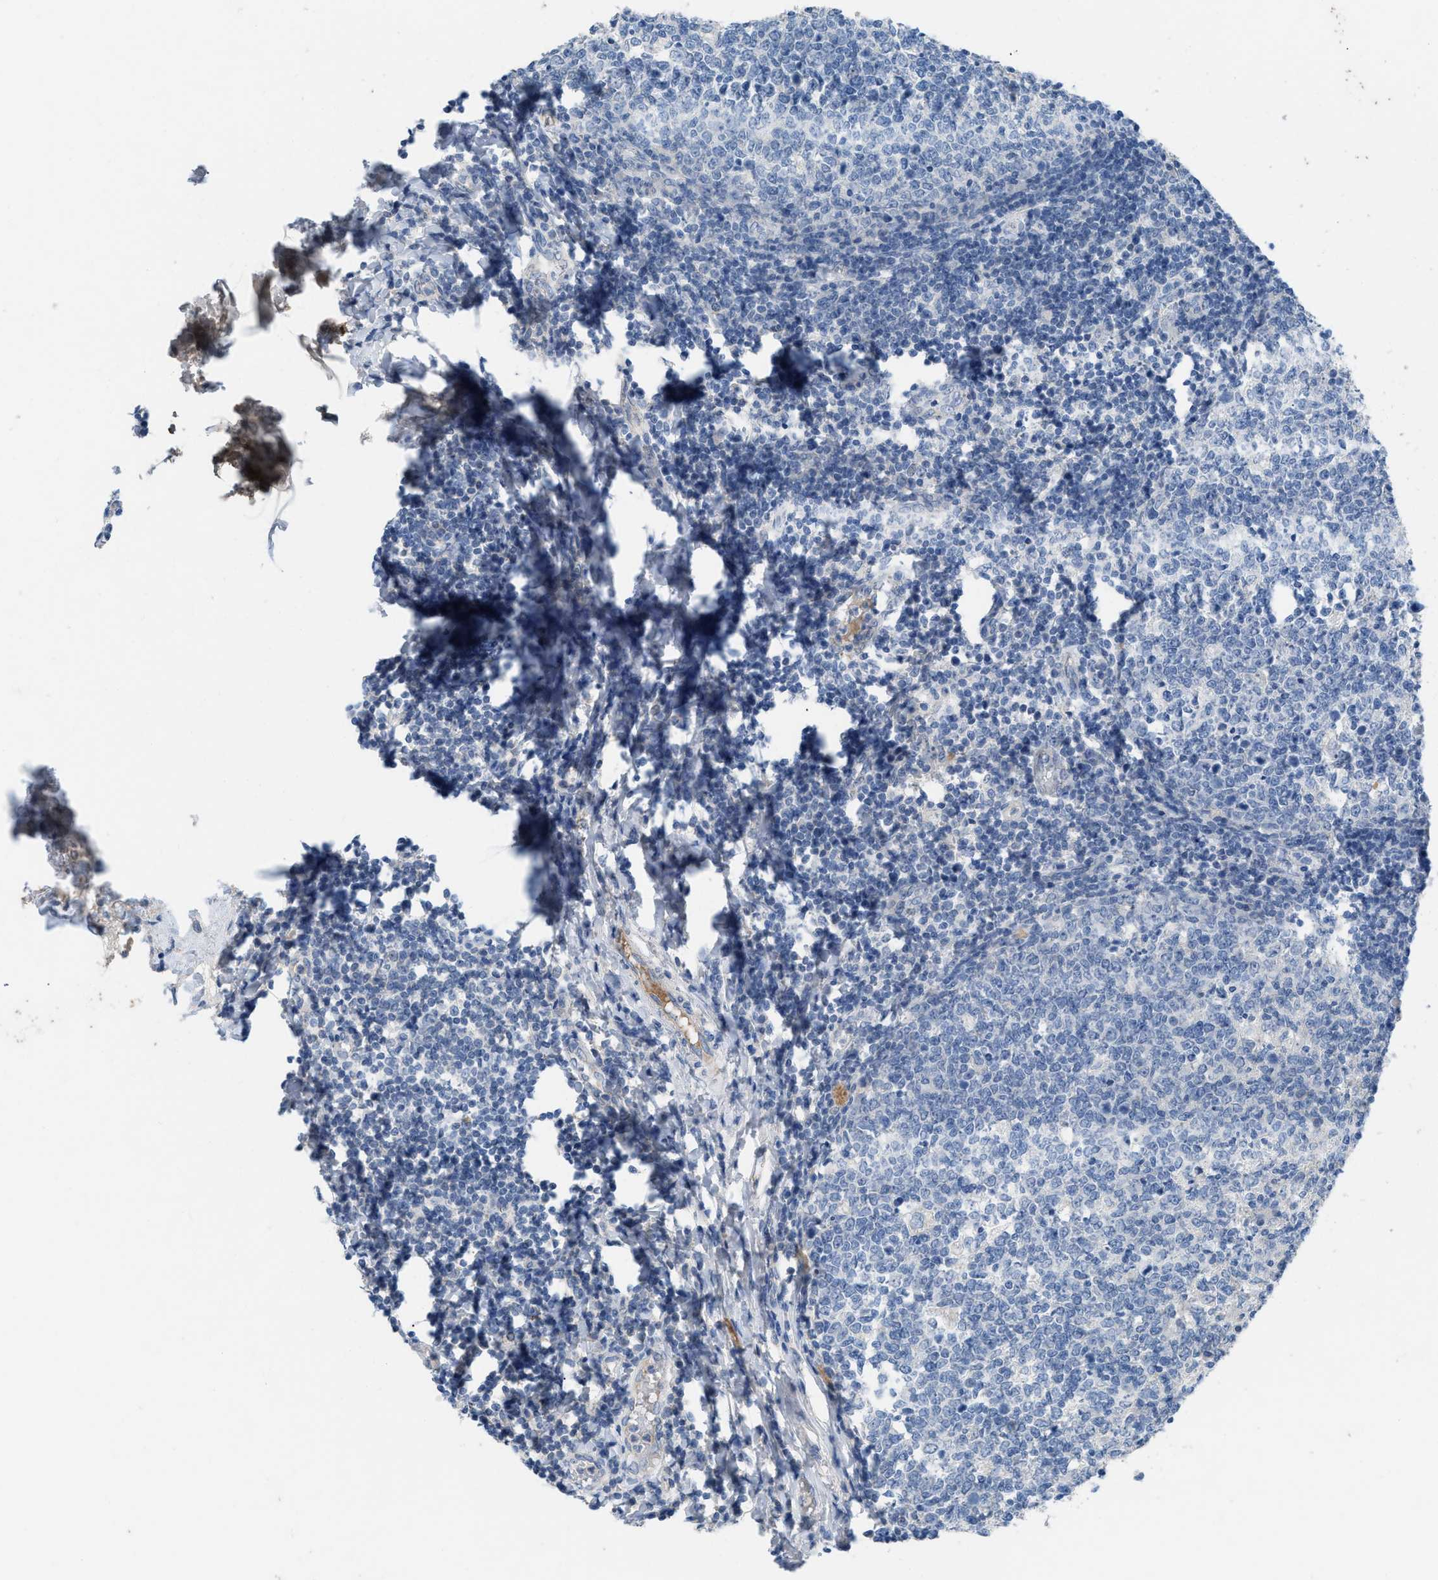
{"staining": {"intensity": "negative", "quantity": "none", "location": "none"}, "tissue": "tonsil", "cell_type": "Germinal center cells", "image_type": "normal", "snomed": [{"axis": "morphology", "description": "Normal tissue, NOS"}, {"axis": "topography", "description": "Tonsil"}], "caption": "Immunohistochemistry histopathology image of unremarkable human tonsil stained for a protein (brown), which demonstrates no staining in germinal center cells.", "gene": "HPX", "patient": {"sex": "female", "age": 19}}